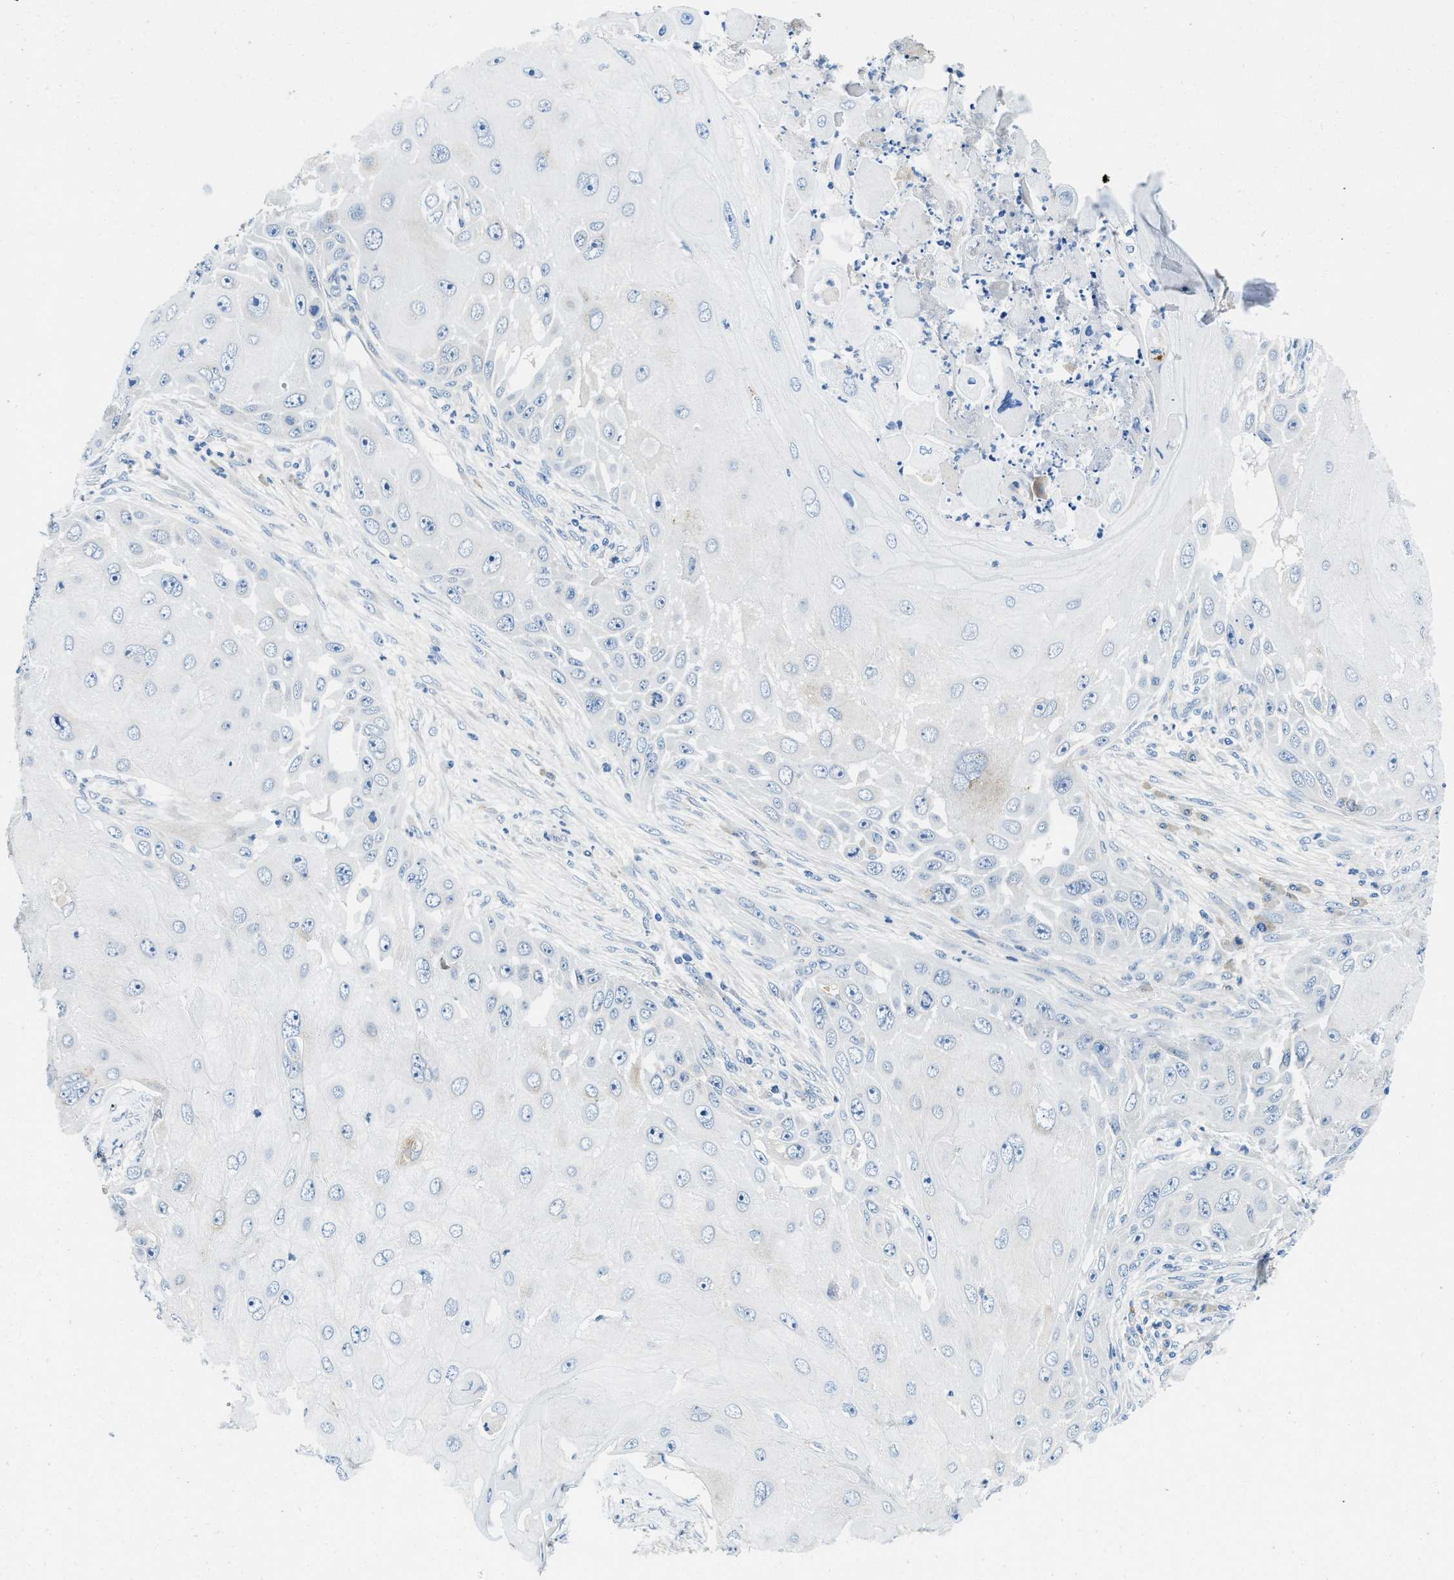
{"staining": {"intensity": "negative", "quantity": "none", "location": "none"}, "tissue": "skin cancer", "cell_type": "Tumor cells", "image_type": "cancer", "snomed": [{"axis": "morphology", "description": "Squamous cell carcinoma, NOS"}, {"axis": "topography", "description": "Skin"}], "caption": "Immunohistochemical staining of human skin squamous cell carcinoma reveals no significant expression in tumor cells.", "gene": "TSPAN3", "patient": {"sex": "female", "age": 44}}